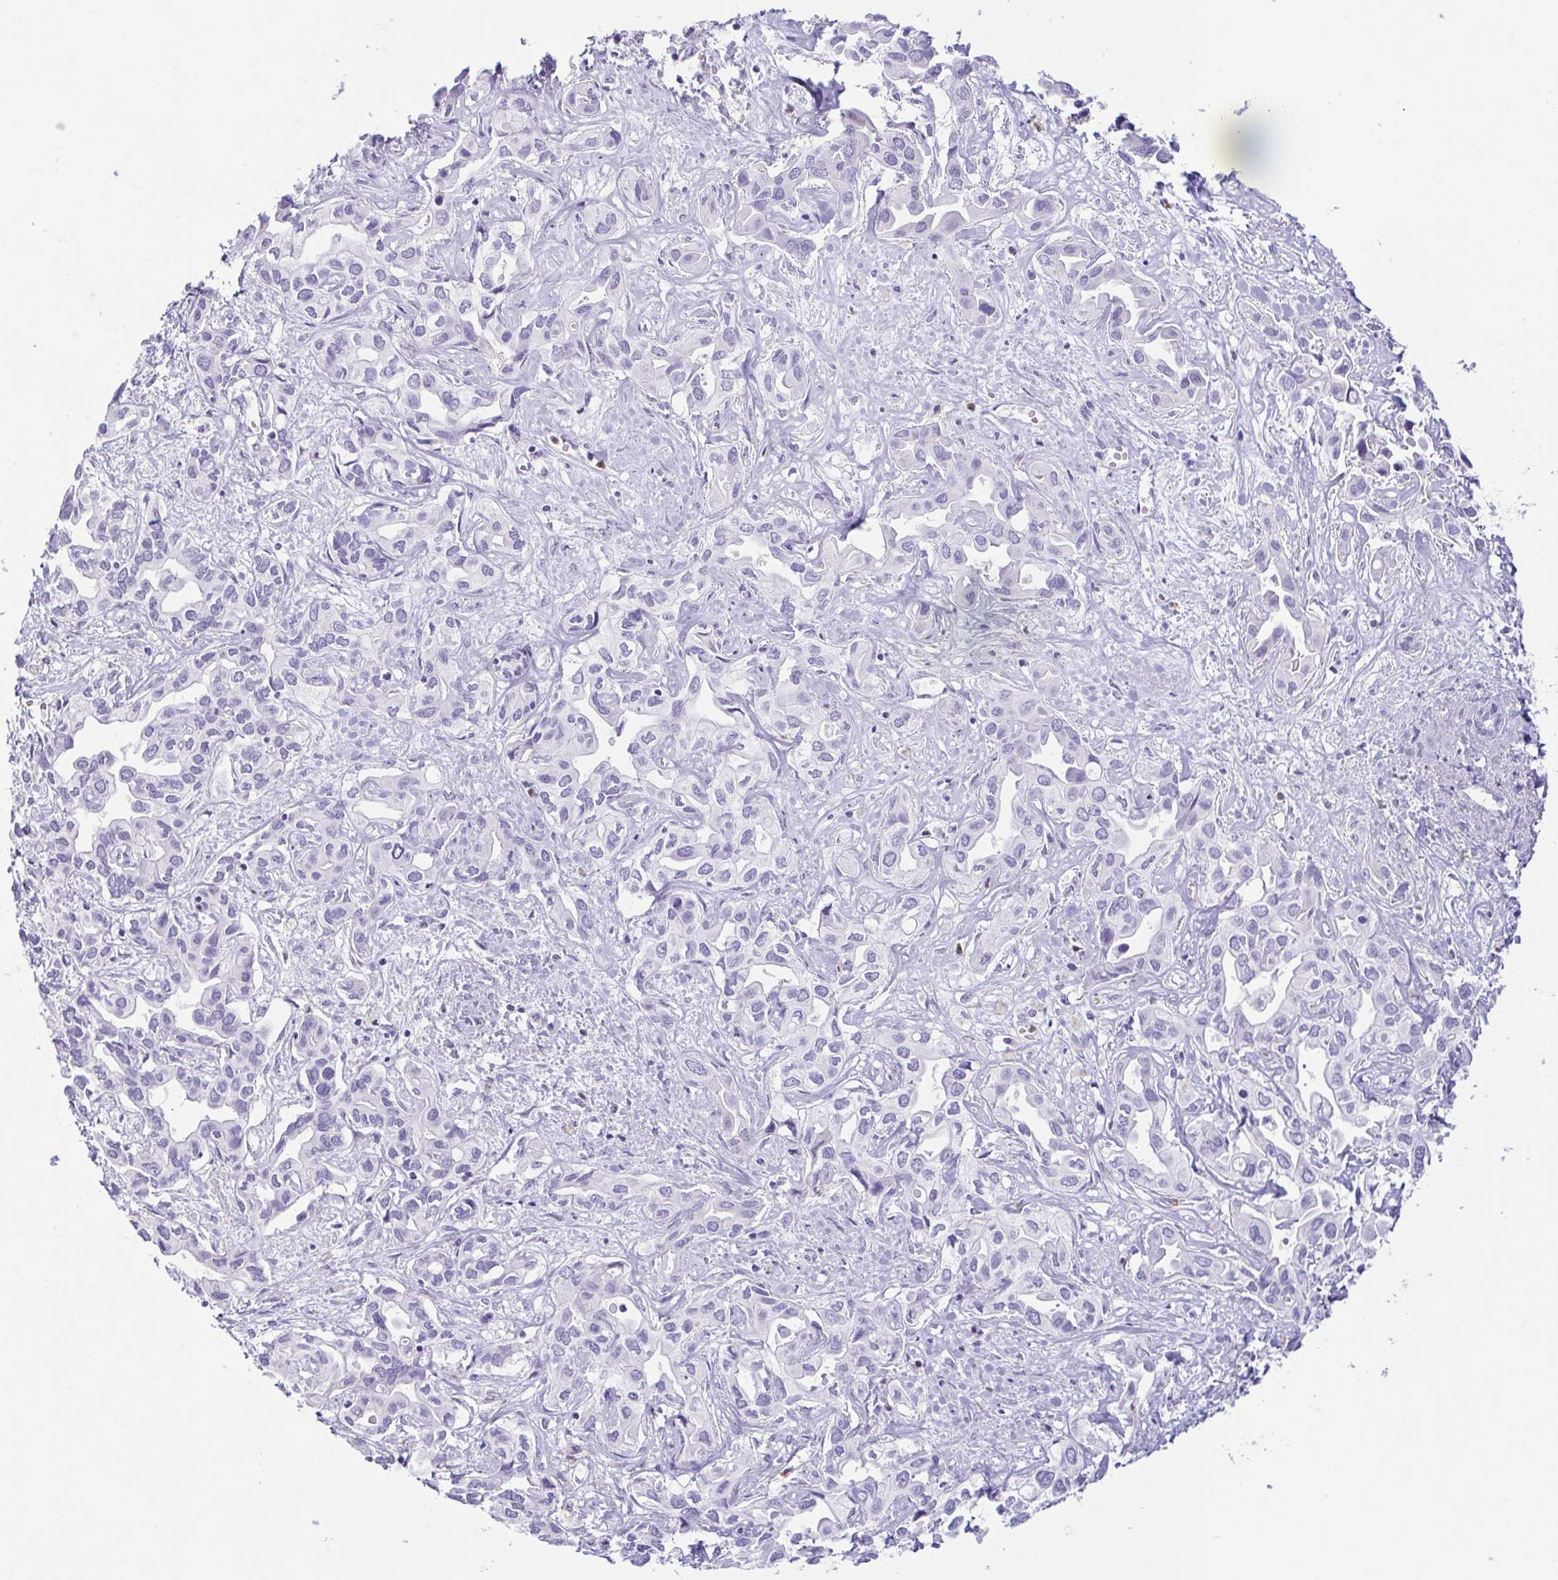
{"staining": {"intensity": "negative", "quantity": "none", "location": "none"}, "tissue": "liver cancer", "cell_type": "Tumor cells", "image_type": "cancer", "snomed": [{"axis": "morphology", "description": "Cholangiocarcinoma"}, {"axis": "topography", "description": "Liver"}], "caption": "Immunohistochemistry histopathology image of neoplastic tissue: liver cancer (cholangiocarcinoma) stained with DAB reveals no significant protein expression in tumor cells.", "gene": "AZU1", "patient": {"sex": "female", "age": 64}}